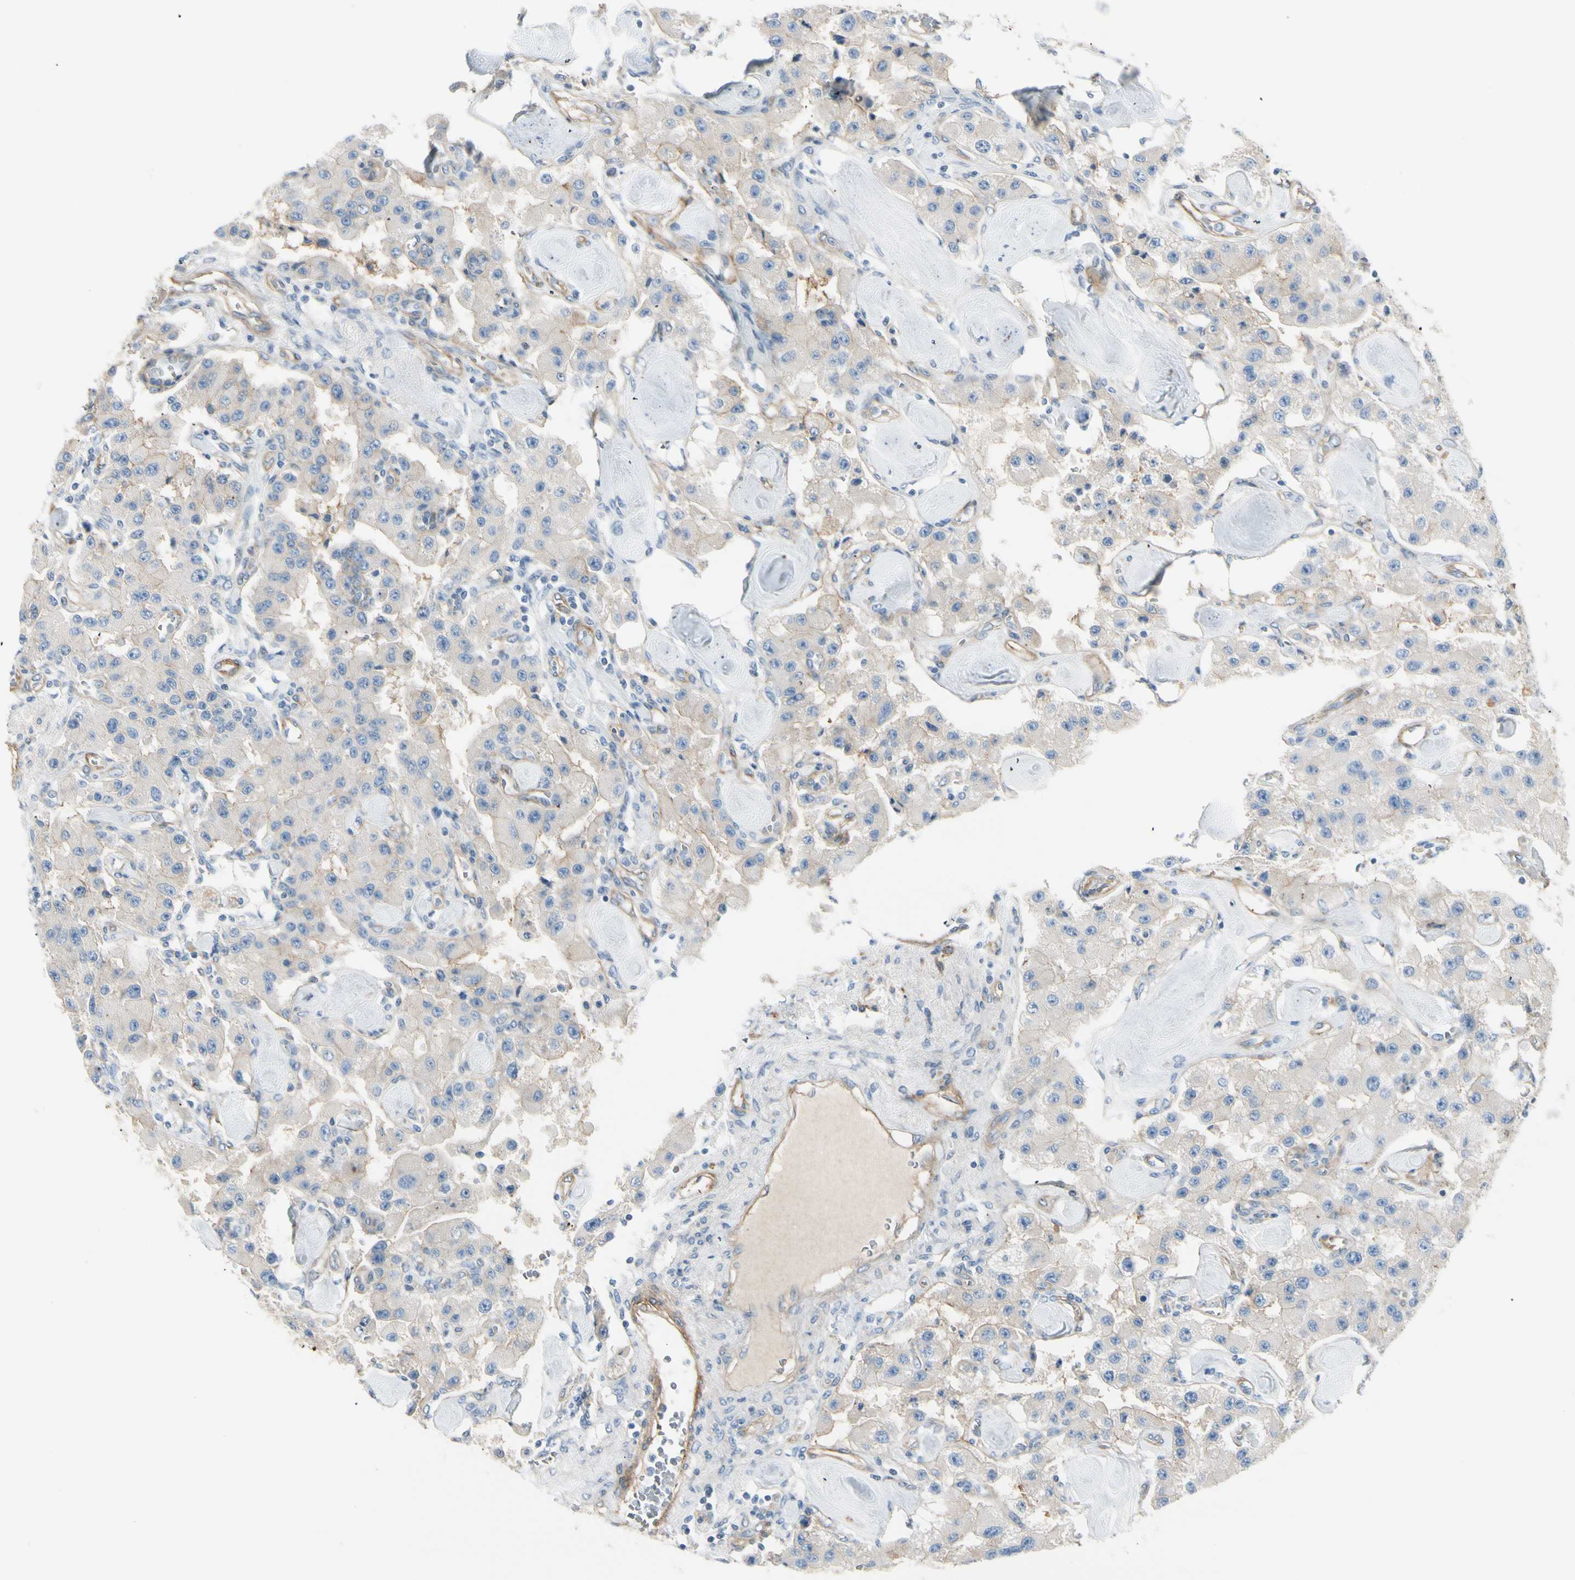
{"staining": {"intensity": "weak", "quantity": ">75%", "location": "cytoplasmic/membranous"}, "tissue": "carcinoid", "cell_type": "Tumor cells", "image_type": "cancer", "snomed": [{"axis": "morphology", "description": "Carcinoid, malignant, NOS"}, {"axis": "topography", "description": "Pancreas"}], "caption": "A brown stain highlights weak cytoplasmic/membranous expression of a protein in human malignant carcinoid tumor cells.", "gene": "ITGA3", "patient": {"sex": "male", "age": 41}}